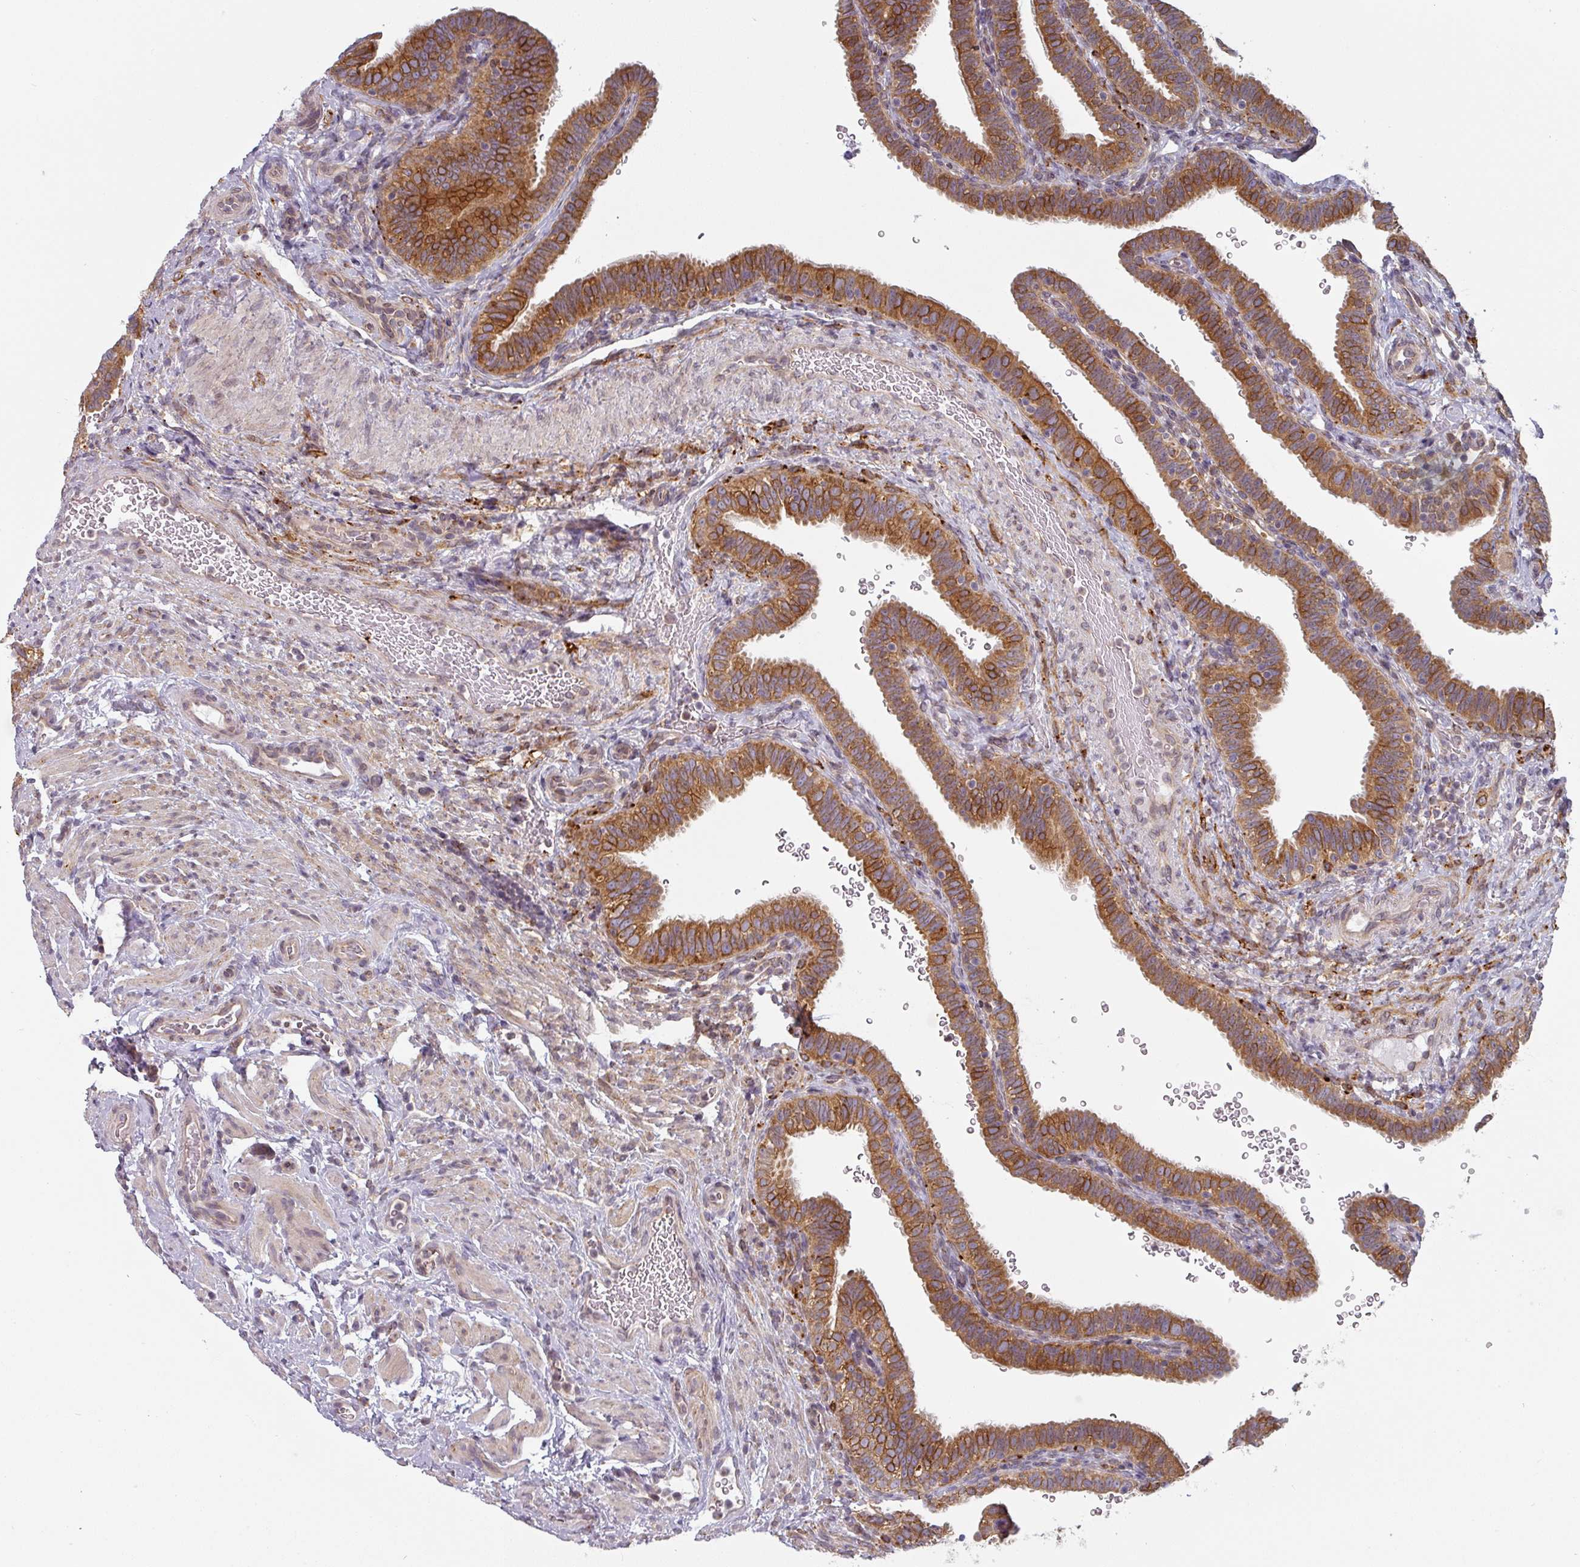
{"staining": {"intensity": "moderate", "quantity": ">75%", "location": "cytoplasmic/membranous"}, "tissue": "fallopian tube", "cell_type": "Glandular cells", "image_type": "normal", "snomed": [{"axis": "morphology", "description": "Normal tissue, NOS"}, {"axis": "topography", "description": "Fallopian tube"}], "caption": "Protein expression by IHC shows moderate cytoplasmic/membranous expression in about >75% of glandular cells in normal fallopian tube.", "gene": "TAPT1", "patient": {"sex": "female", "age": 41}}